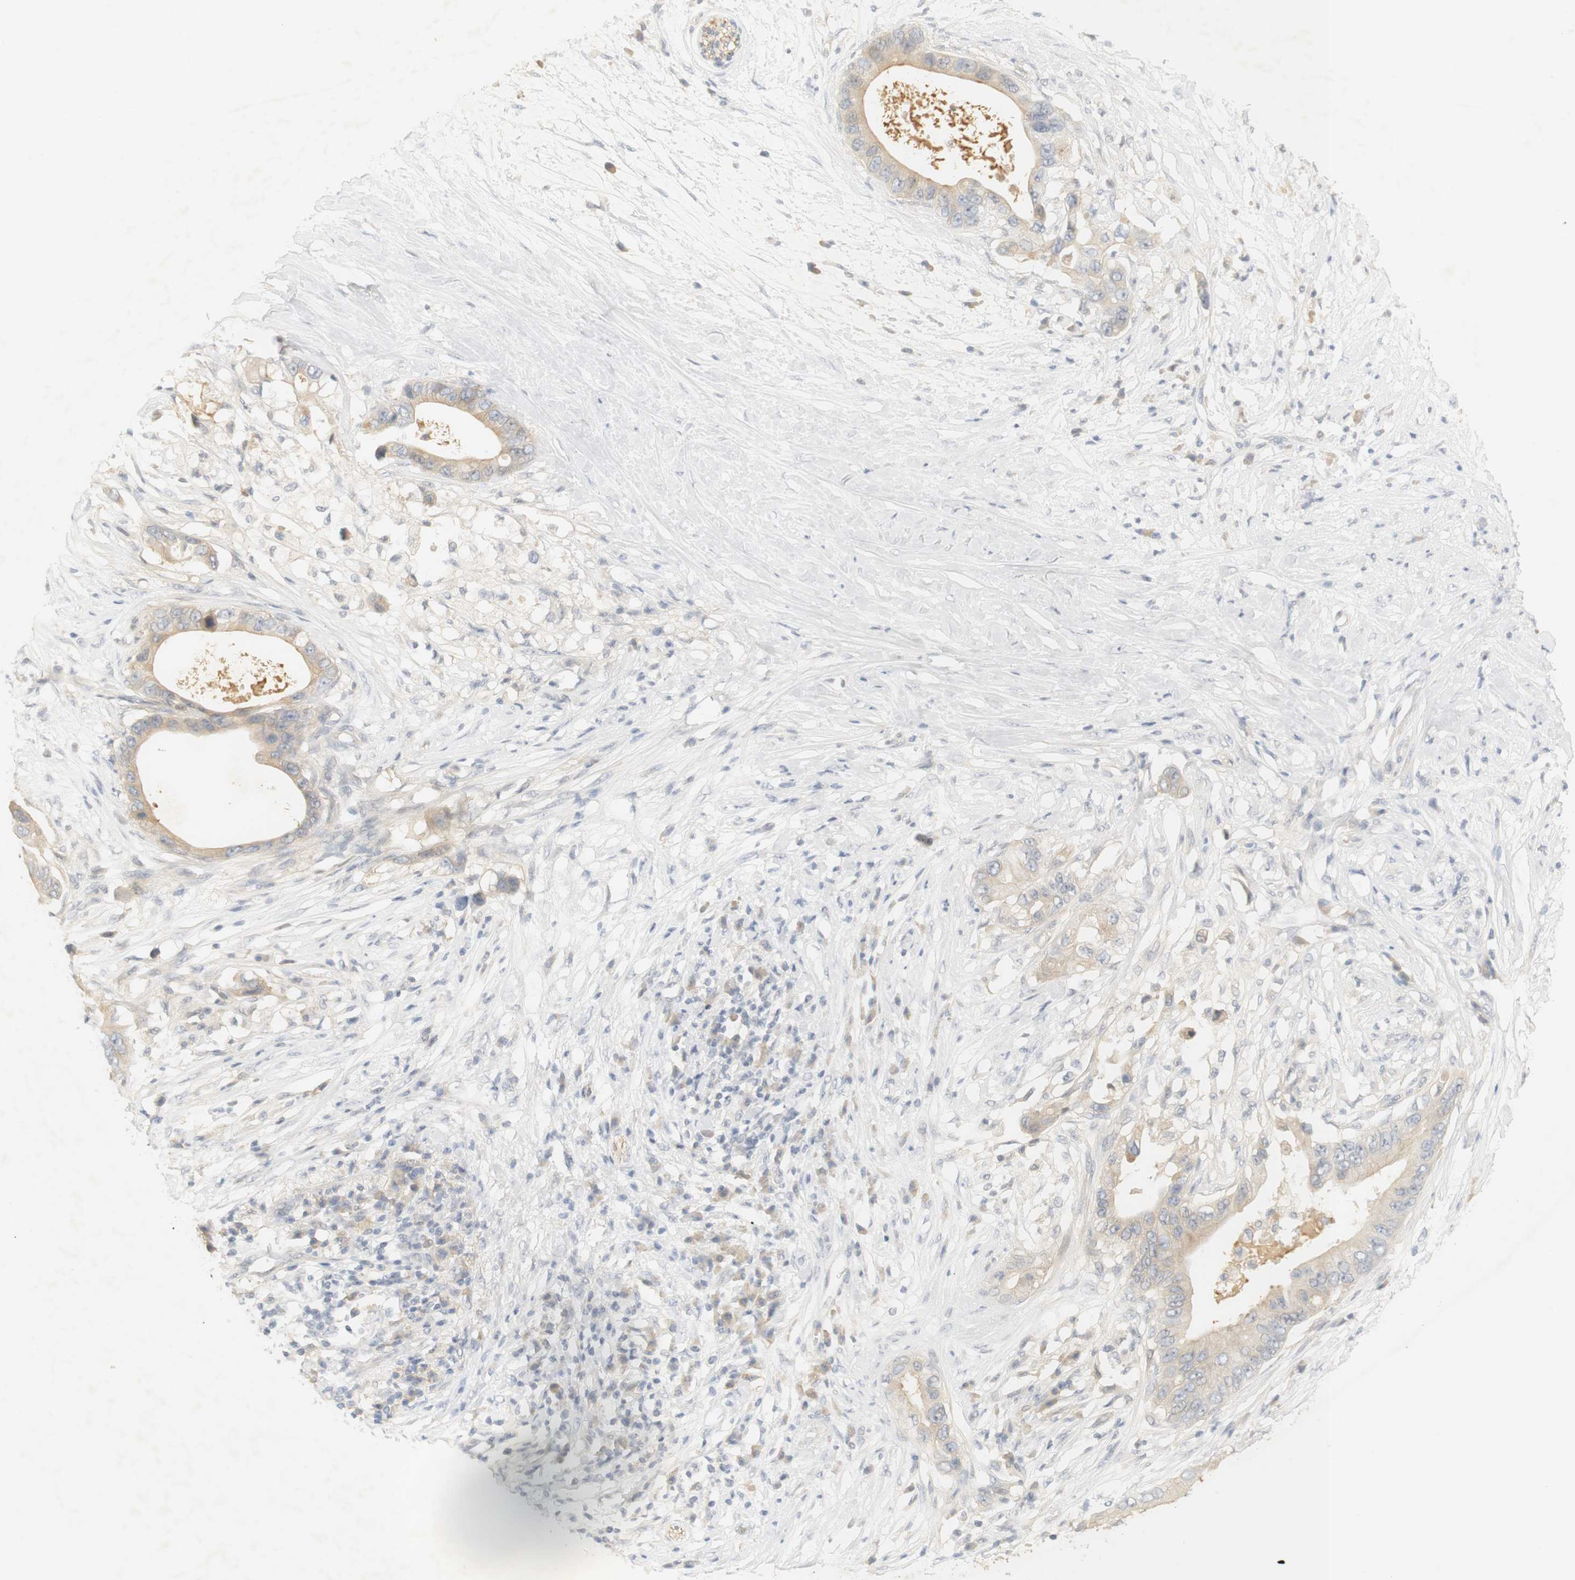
{"staining": {"intensity": "weak", "quantity": "25%-75%", "location": "cytoplasmic/membranous"}, "tissue": "pancreatic cancer", "cell_type": "Tumor cells", "image_type": "cancer", "snomed": [{"axis": "morphology", "description": "Adenocarcinoma, NOS"}, {"axis": "topography", "description": "Pancreas"}], "caption": "A micrograph showing weak cytoplasmic/membranous positivity in approximately 25%-75% of tumor cells in adenocarcinoma (pancreatic), as visualized by brown immunohistochemical staining.", "gene": "RTN3", "patient": {"sex": "male", "age": 77}}